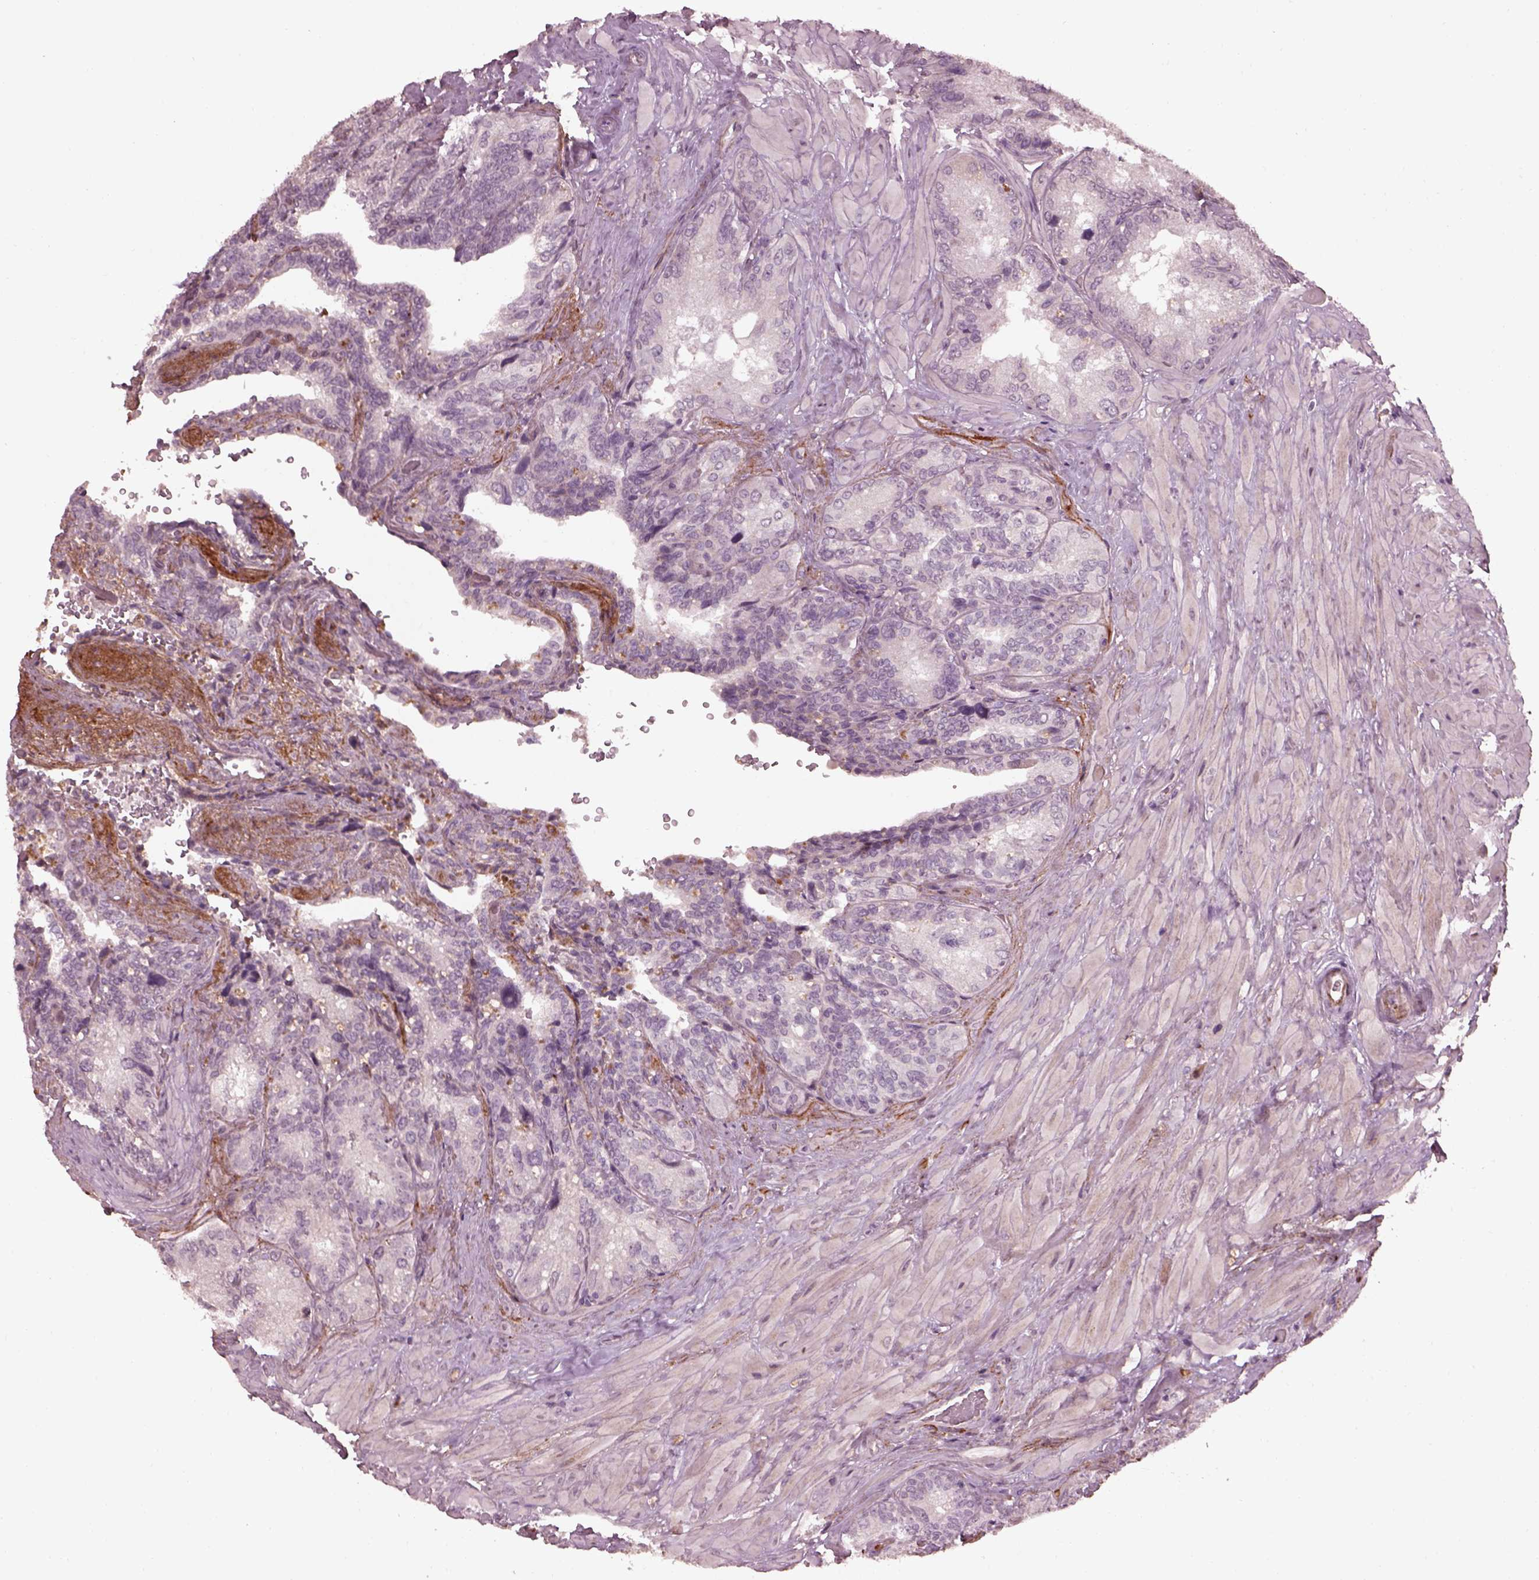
{"staining": {"intensity": "negative", "quantity": "none", "location": "none"}, "tissue": "seminal vesicle", "cell_type": "Glandular cells", "image_type": "normal", "snomed": [{"axis": "morphology", "description": "Normal tissue, NOS"}, {"axis": "topography", "description": "Seminal veicle"}], "caption": "High power microscopy micrograph of an IHC micrograph of benign seminal vesicle, revealing no significant staining in glandular cells.", "gene": "EFEMP1", "patient": {"sex": "male", "age": 69}}